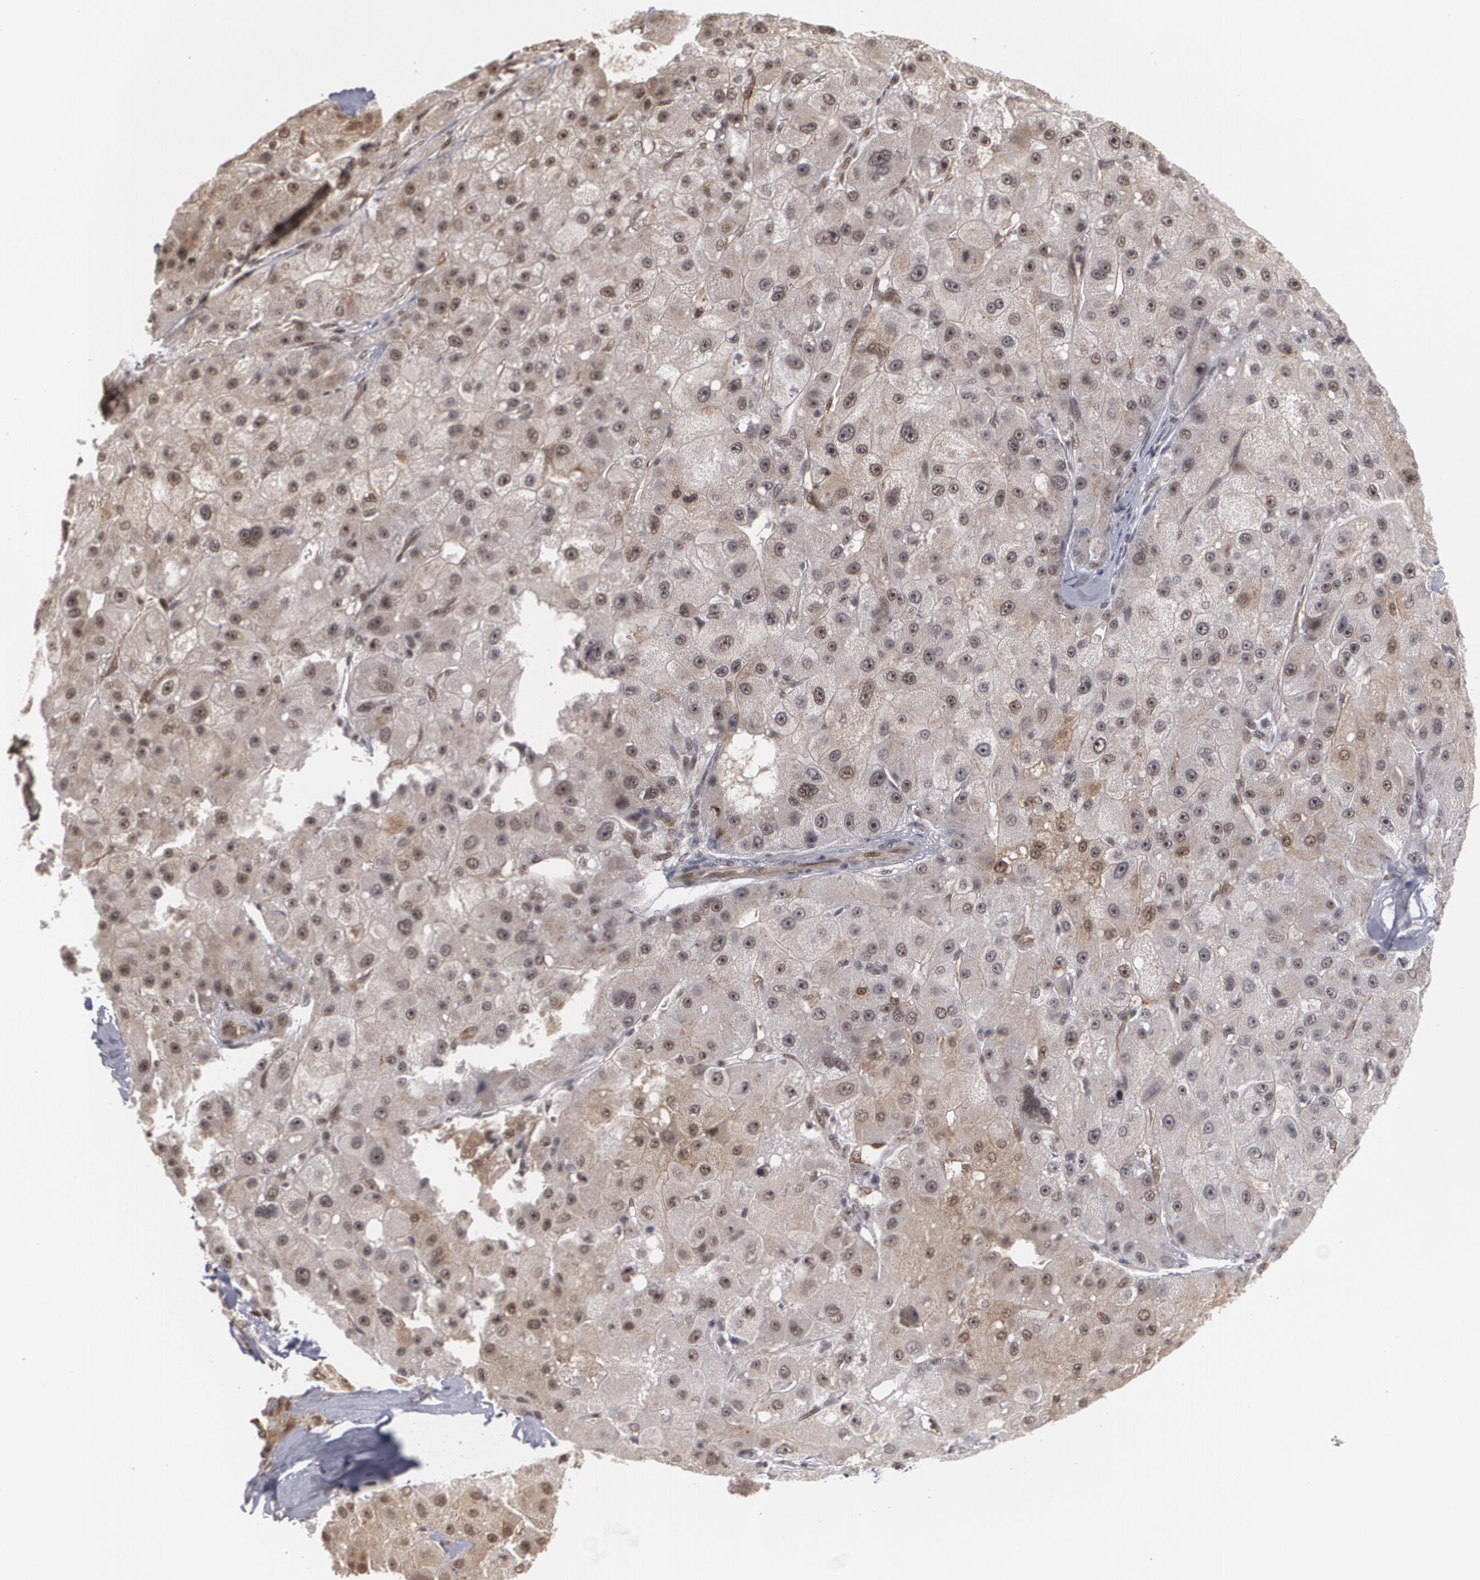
{"staining": {"intensity": "weak", "quantity": ">75%", "location": "cytoplasmic/membranous,nuclear"}, "tissue": "liver cancer", "cell_type": "Tumor cells", "image_type": "cancer", "snomed": [{"axis": "morphology", "description": "Carcinoma, Hepatocellular, NOS"}, {"axis": "topography", "description": "Liver"}], "caption": "An immunohistochemistry (IHC) histopathology image of neoplastic tissue is shown. Protein staining in brown highlights weak cytoplasmic/membranous and nuclear positivity in liver hepatocellular carcinoma within tumor cells. (brown staining indicates protein expression, while blue staining denotes nuclei).", "gene": "ZNF75A", "patient": {"sex": "male", "age": 80}}